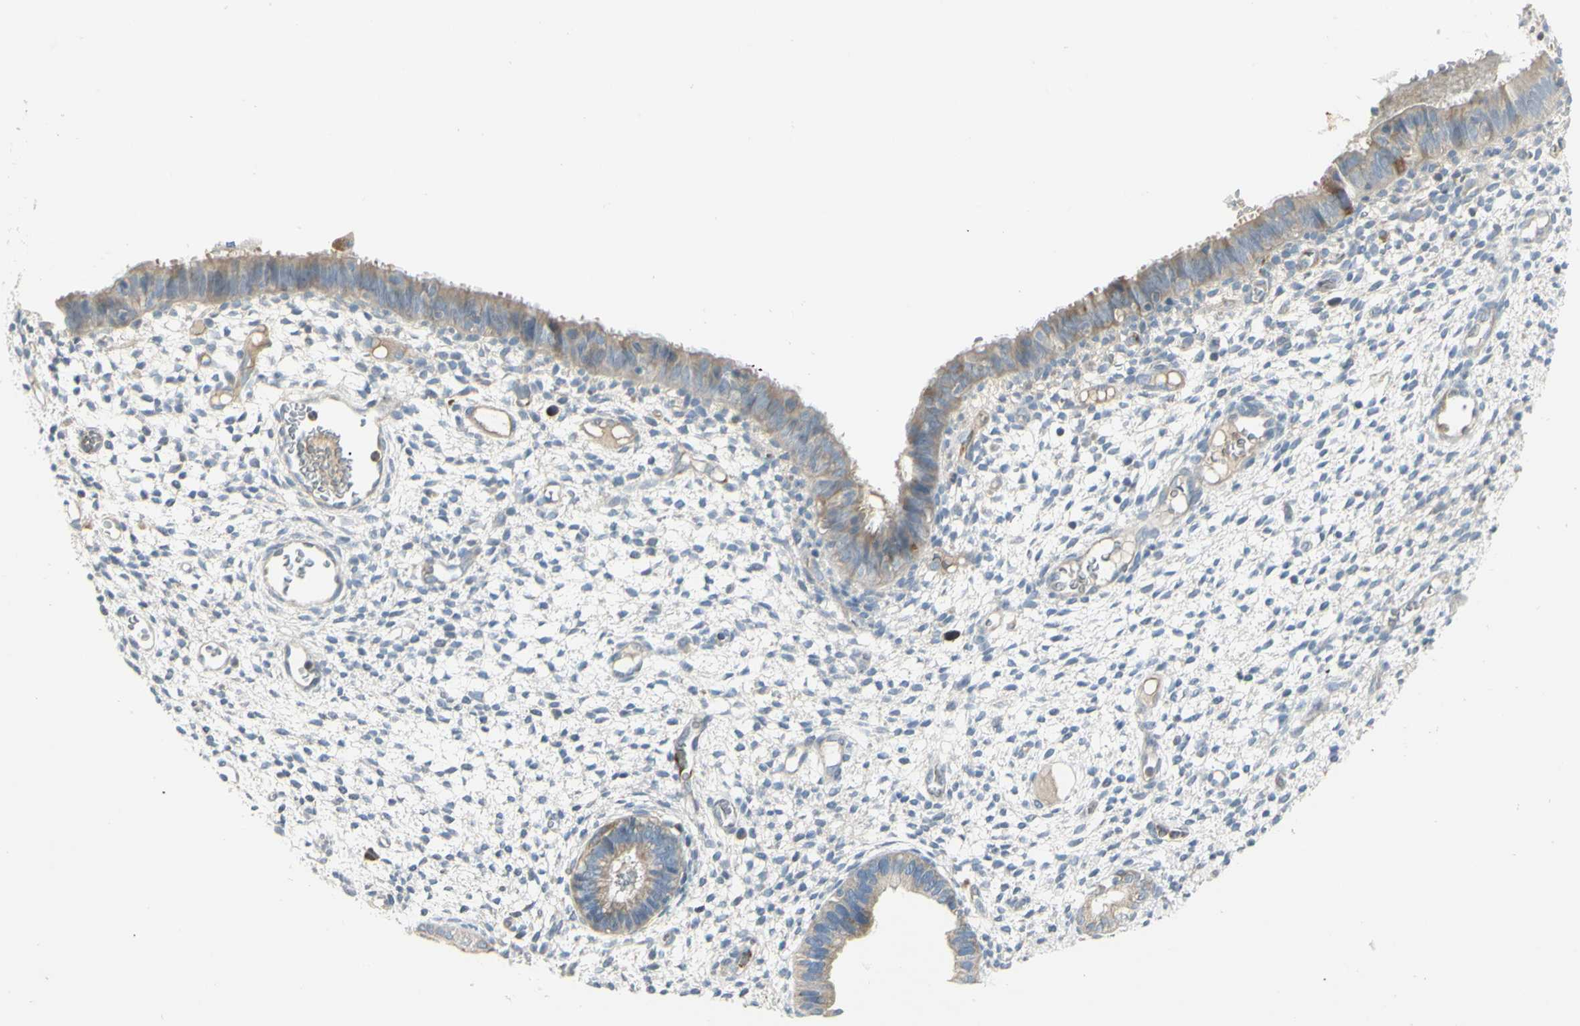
{"staining": {"intensity": "negative", "quantity": "none", "location": "none"}, "tissue": "endometrium", "cell_type": "Cells in endometrial stroma", "image_type": "normal", "snomed": [{"axis": "morphology", "description": "Normal tissue, NOS"}, {"axis": "topography", "description": "Endometrium"}], "caption": "DAB (3,3'-diaminobenzidine) immunohistochemical staining of benign endometrium reveals no significant expression in cells in endometrial stroma.", "gene": "CCNB2", "patient": {"sex": "female", "age": 61}}